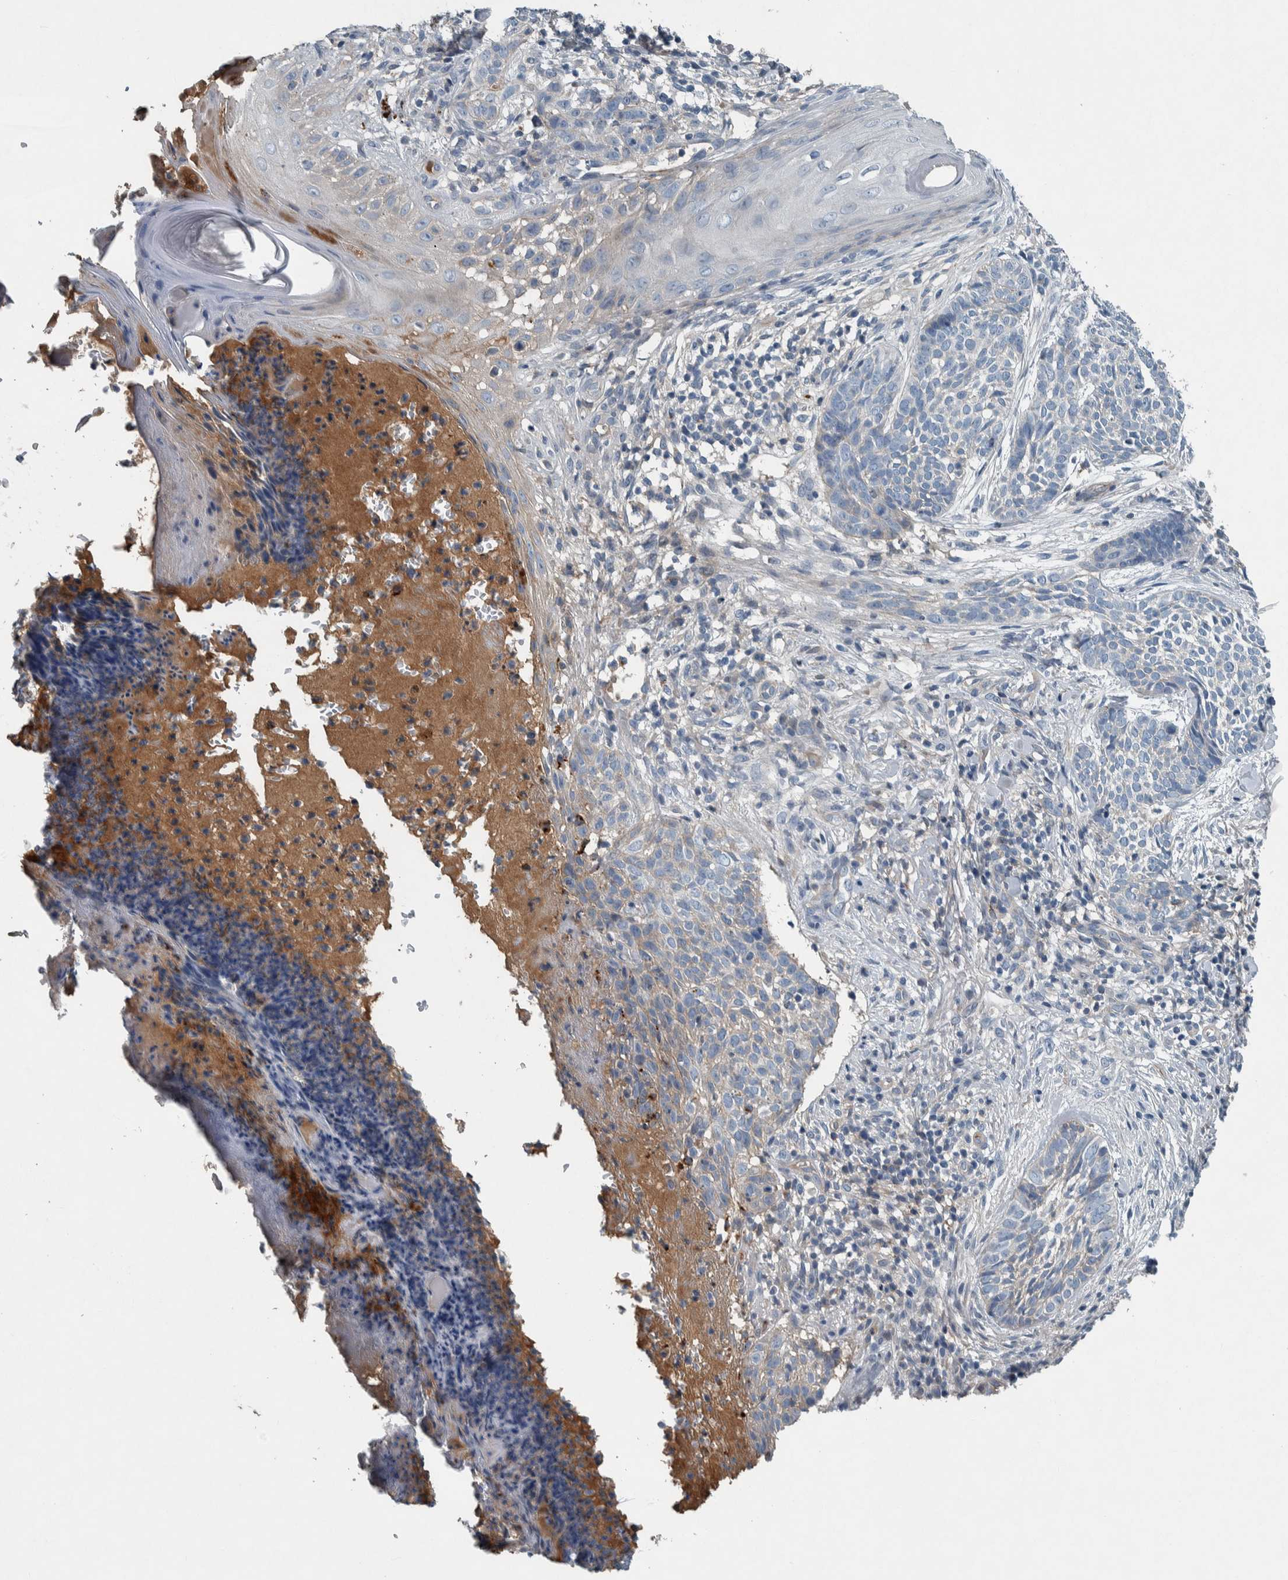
{"staining": {"intensity": "negative", "quantity": "none", "location": "none"}, "tissue": "skin cancer", "cell_type": "Tumor cells", "image_type": "cancer", "snomed": [{"axis": "morphology", "description": "Normal tissue, NOS"}, {"axis": "morphology", "description": "Basal cell carcinoma"}, {"axis": "topography", "description": "Skin"}], "caption": "Immunohistochemistry (IHC) of skin basal cell carcinoma reveals no expression in tumor cells. The staining is performed using DAB brown chromogen with nuclei counter-stained in using hematoxylin.", "gene": "SERPINC1", "patient": {"sex": "male", "age": 67}}